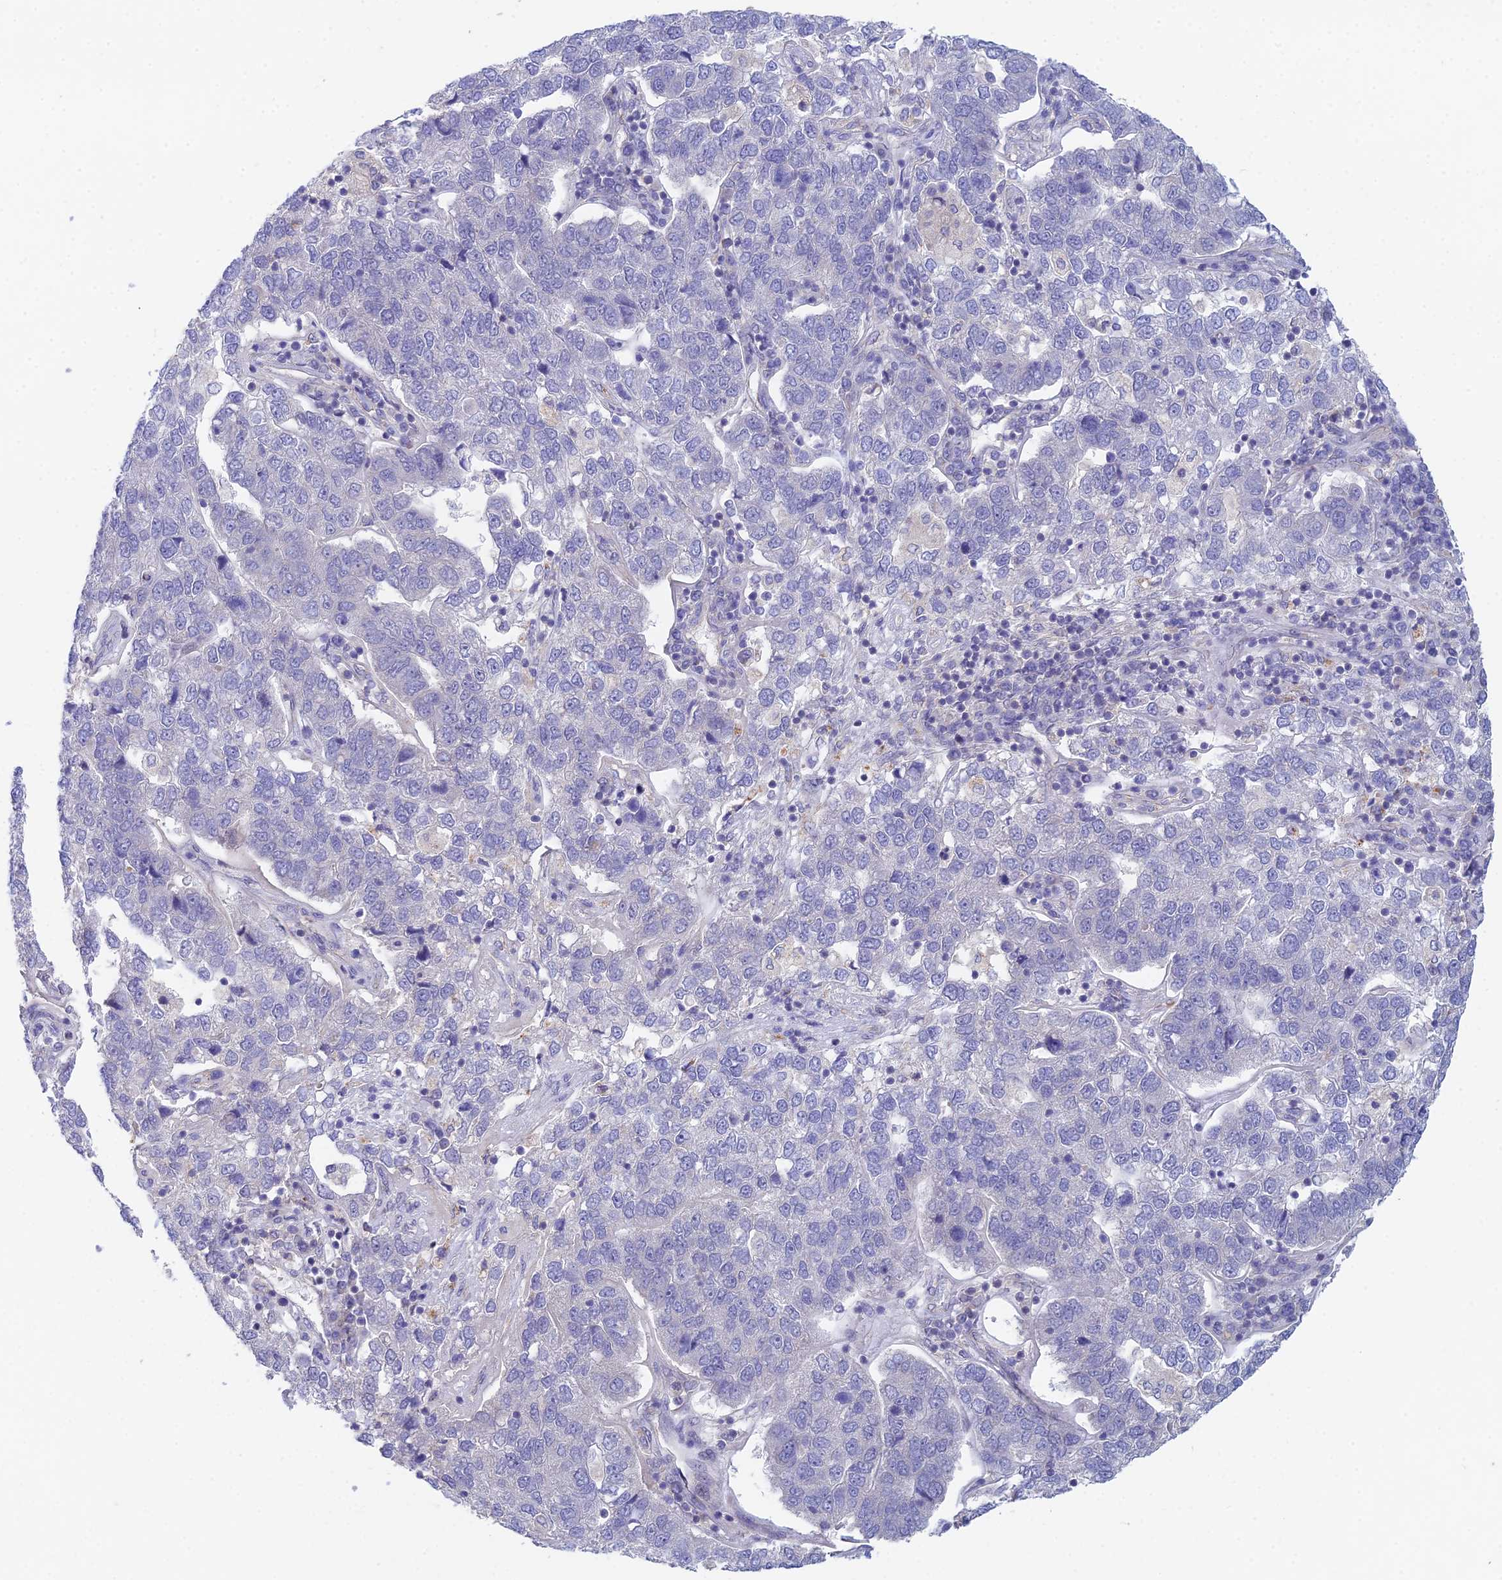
{"staining": {"intensity": "negative", "quantity": "none", "location": "none"}, "tissue": "pancreatic cancer", "cell_type": "Tumor cells", "image_type": "cancer", "snomed": [{"axis": "morphology", "description": "Adenocarcinoma, NOS"}, {"axis": "topography", "description": "Pancreas"}], "caption": "Tumor cells are negative for protein expression in human pancreatic cancer. The staining is performed using DAB (3,3'-diaminobenzidine) brown chromogen with nuclei counter-stained in using hematoxylin.", "gene": "METTL26", "patient": {"sex": "female", "age": 61}}